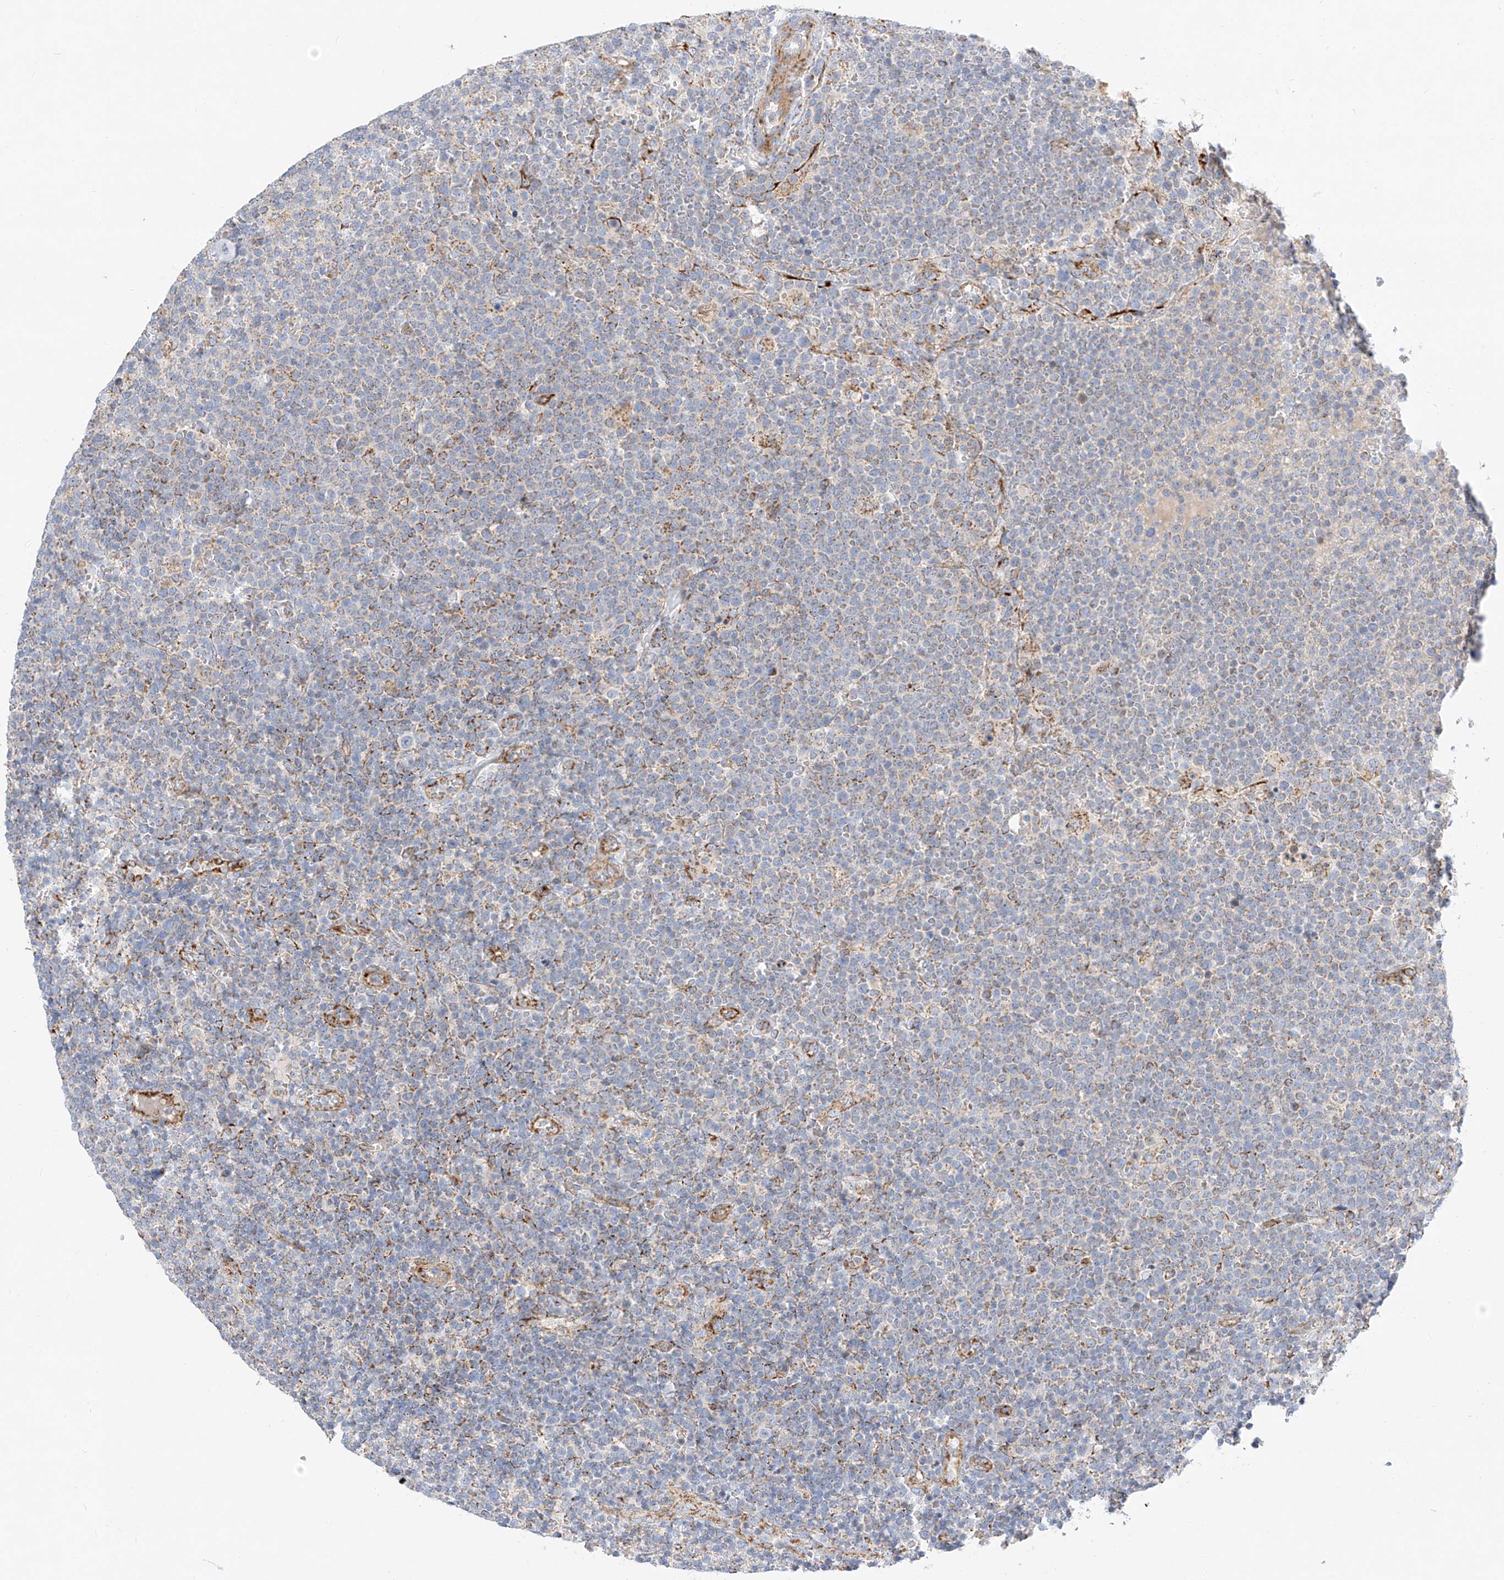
{"staining": {"intensity": "moderate", "quantity": "<25%", "location": "cytoplasmic/membranous"}, "tissue": "lymphoma", "cell_type": "Tumor cells", "image_type": "cancer", "snomed": [{"axis": "morphology", "description": "Malignant lymphoma, non-Hodgkin's type, High grade"}, {"axis": "topography", "description": "Lymph node"}], "caption": "Protein staining exhibits moderate cytoplasmic/membranous staining in approximately <25% of tumor cells in lymphoma. Nuclei are stained in blue.", "gene": "CST9", "patient": {"sex": "male", "age": 61}}